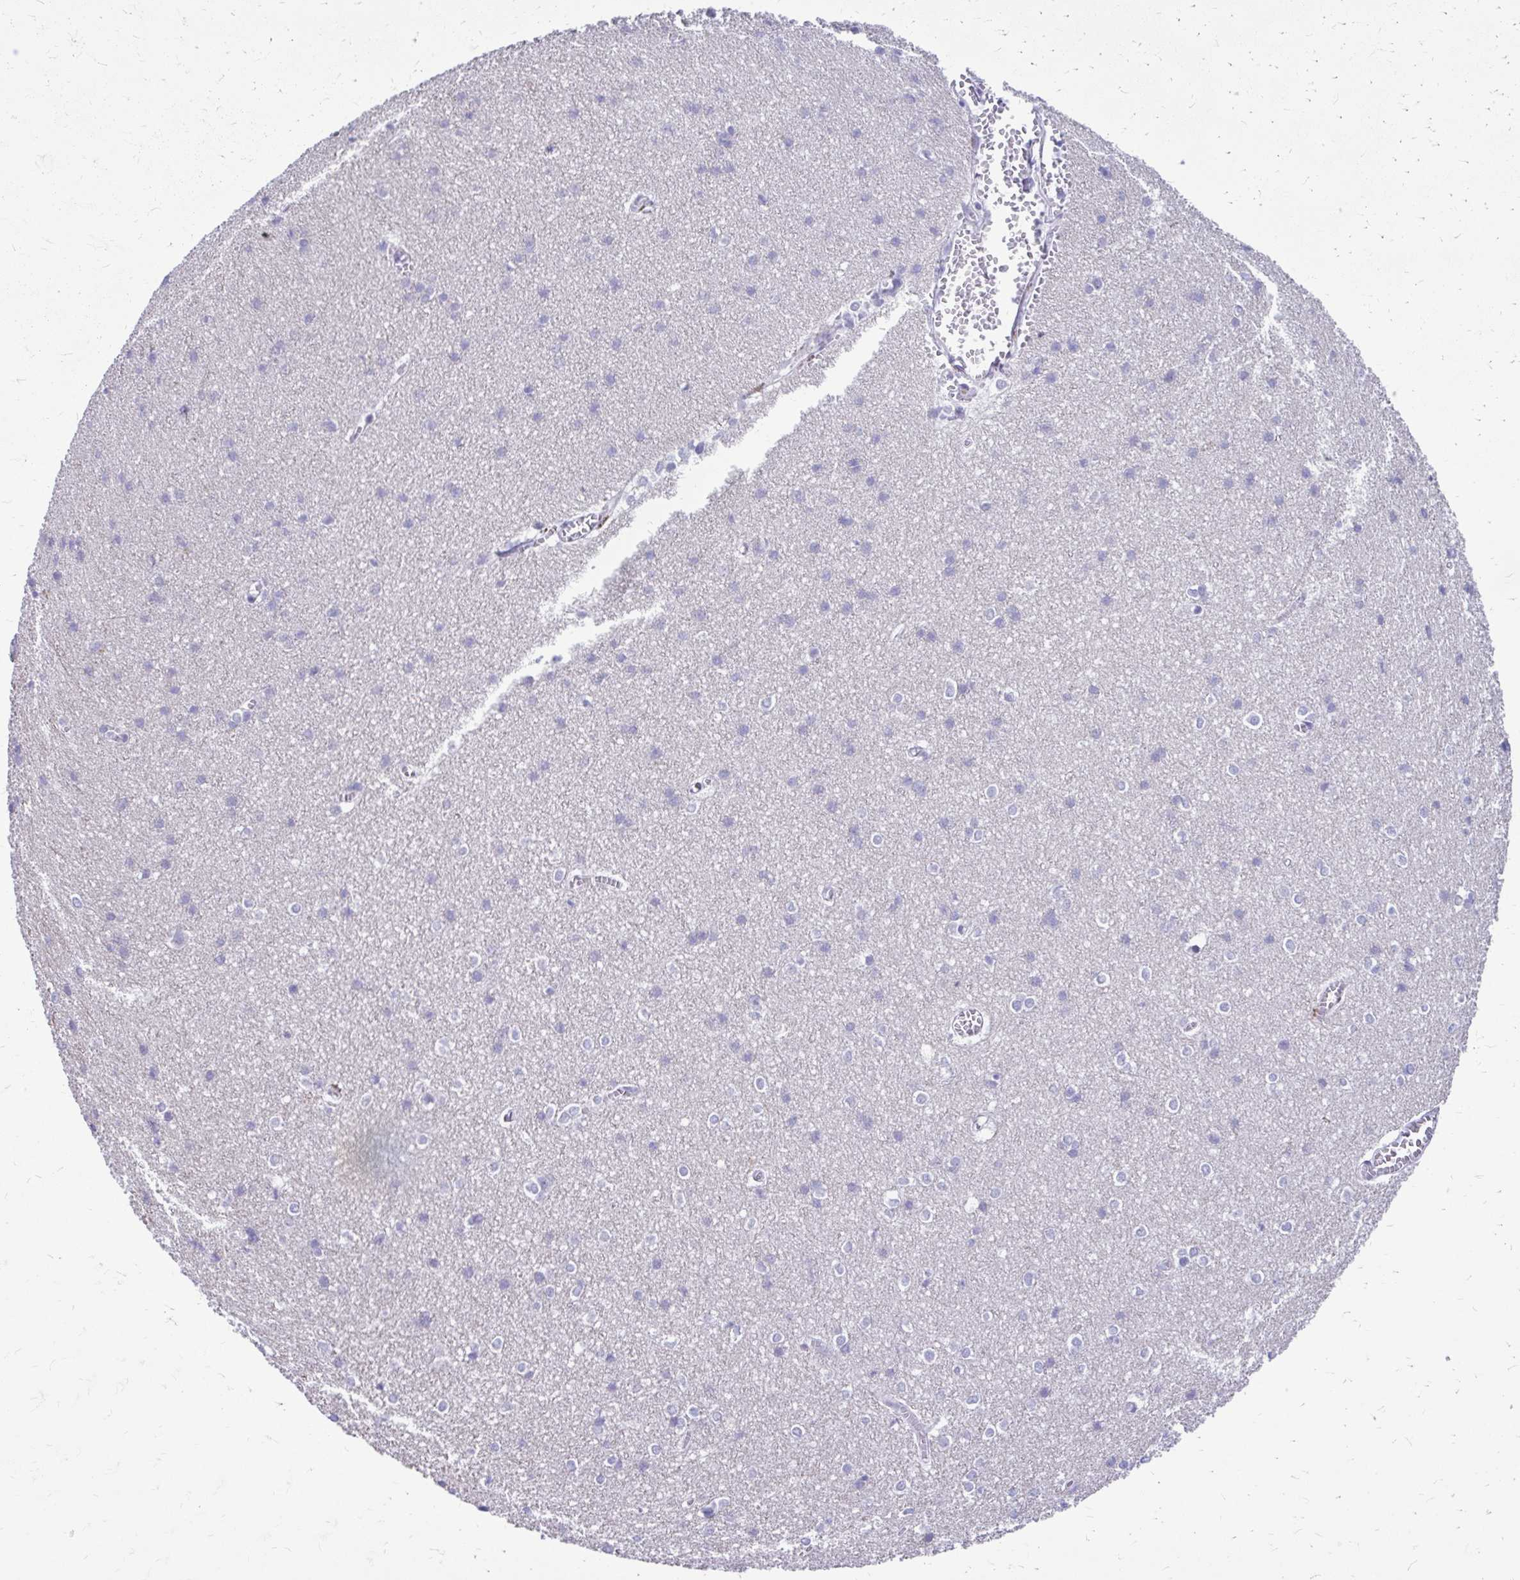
{"staining": {"intensity": "negative", "quantity": "none", "location": "none"}, "tissue": "cerebral cortex", "cell_type": "Endothelial cells", "image_type": "normal", "snomed": [{"axis": "morphology", "description": "Normal tissue, NOS"}, {"axis": "topography", "description": "Cerebral cortex"}], "caption": "A high-resolution histopathology image shows immunohistochemistry staining of benign cerebral cortex, which reveals no significant staining in endothelial cells. Nuclei are stained in blue.", "gene": "LCN15", "patient": {"sex": "male", "age": 37}}